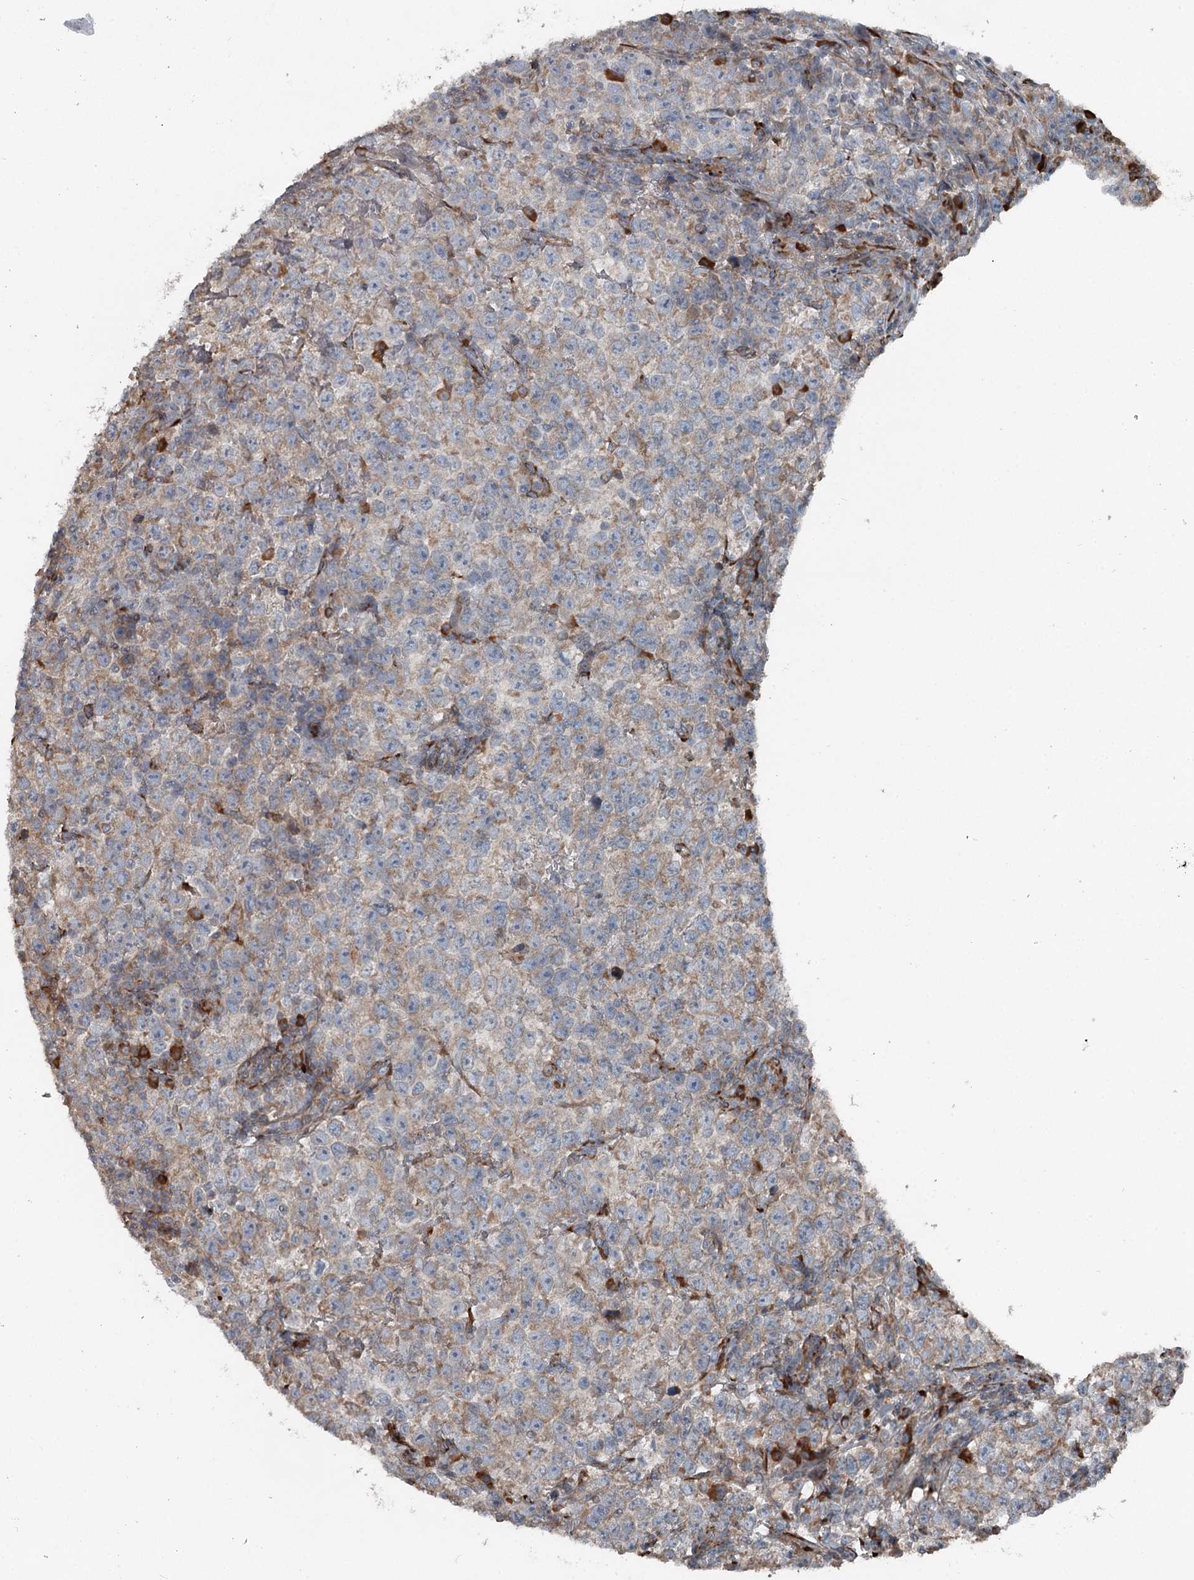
{"staining": {"intensity": "weak", "quantity": "<25%", "location": "cytoplasmic/membranous"}, "tissue": "testis cancer", "cell_type": "Tumor cells", "image_type": "cancer", "snomed": [{"axis": "morphology", "description": "Normal tissue, NOS"}, {"axis": "morphology", "description": "Seminoma, NOS"}, {"axis": "topography", "description": "Testis"}], "caption": "The micrograph displays no significant positivity in tumor cells of testis seminoma.", "gene": "RASSF8", "patient": {"sex": "male", "age": 43}}